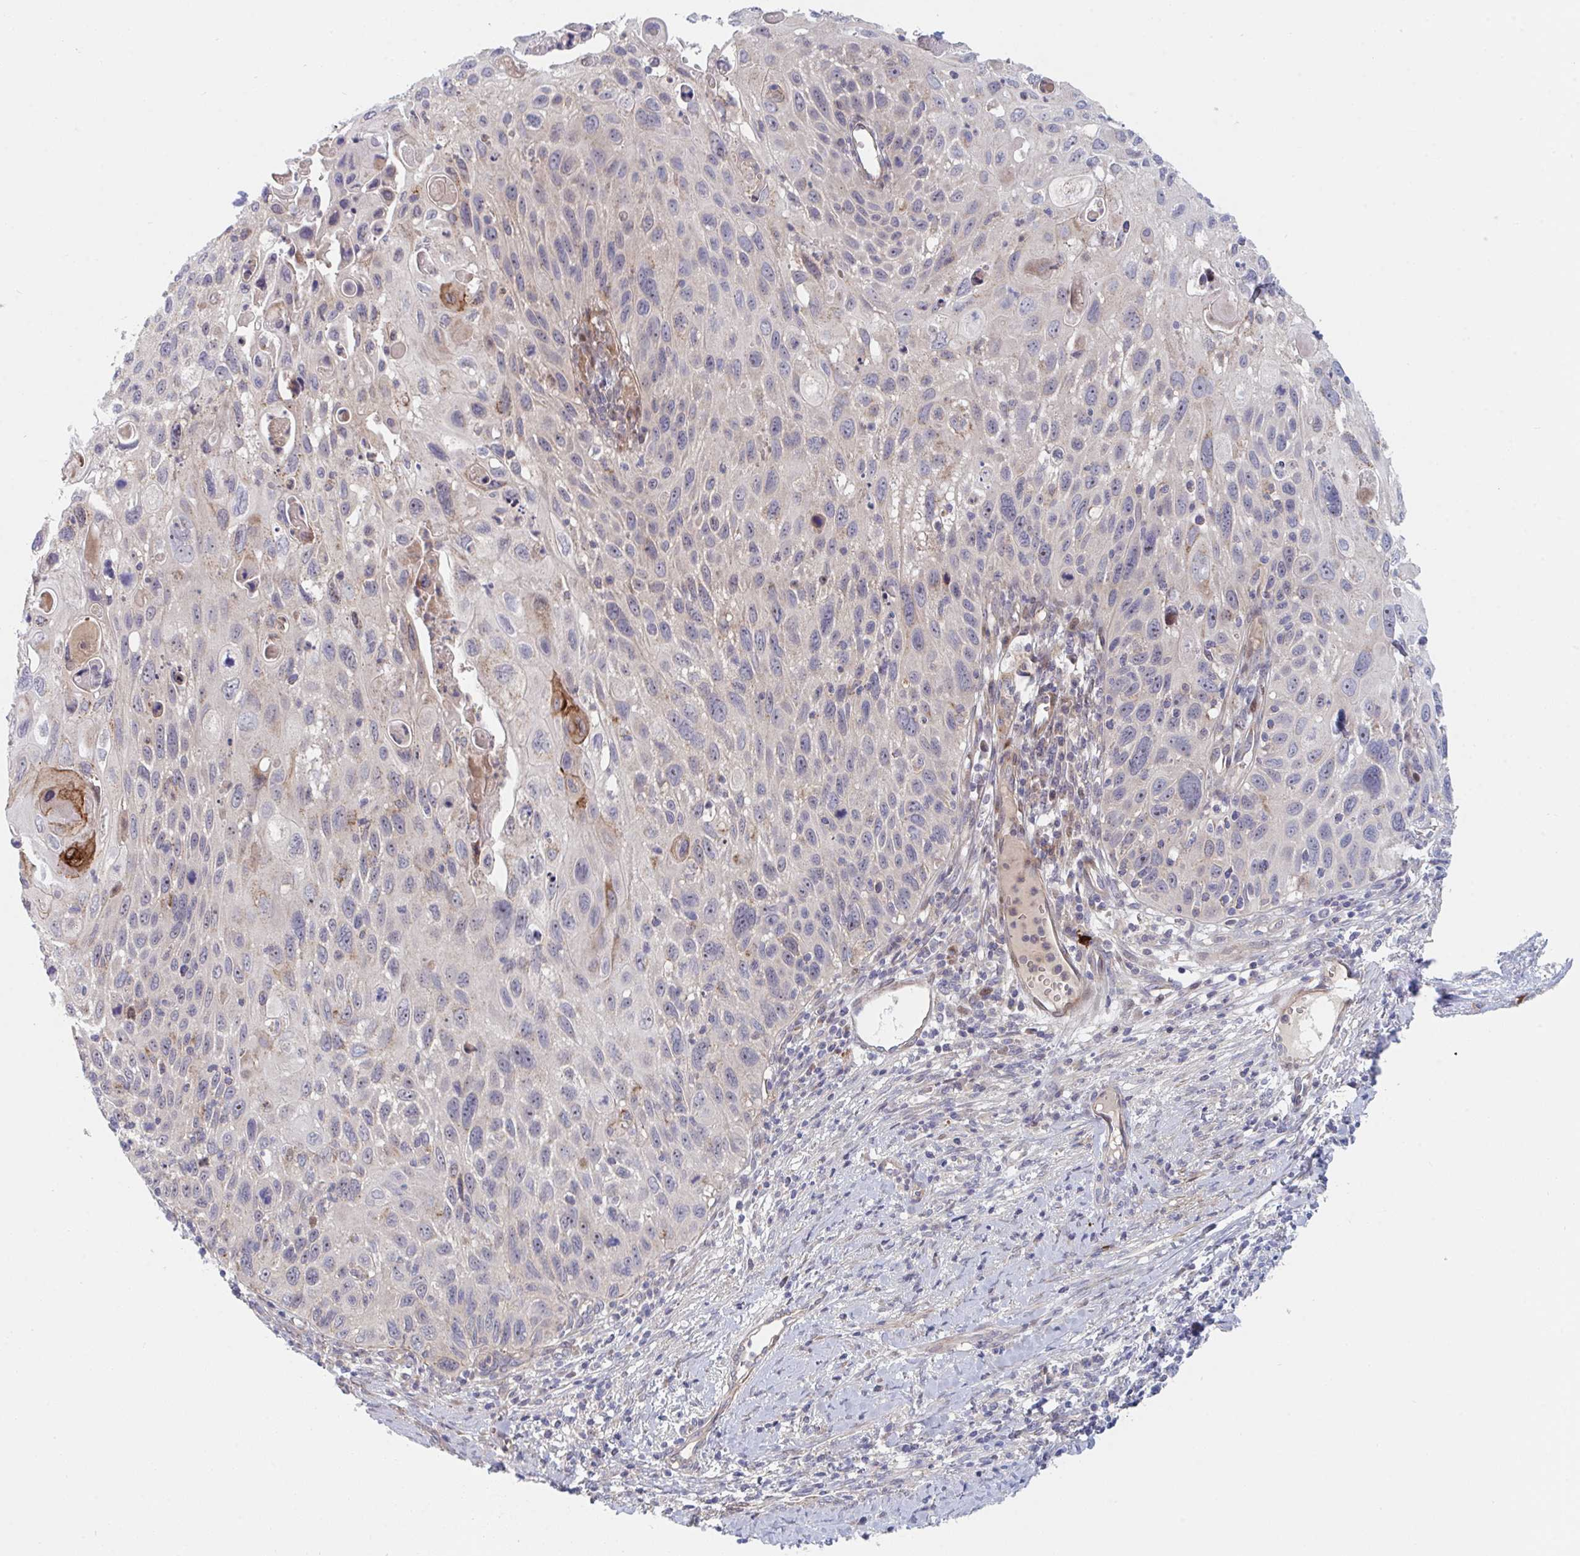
{"staining": {"intensity": "negative", "quantity": "none", "location": "none"}, "tissue": "cervical cancer", "cell_type": "Tumor cells", "image_type": "cancer", "snomed": [{"axis": "morphology", "description": "Squamous cell carcinoma, NOS"}, {"axis": "topography", "description": "Cervix"}], "caption": "A micrograph of cervical squamous cell carcinoma stained for a protein displays no brown staining in tumor cells.", "gene": "TNFSF4", "patient": {"sex": "female", "age": 70}}